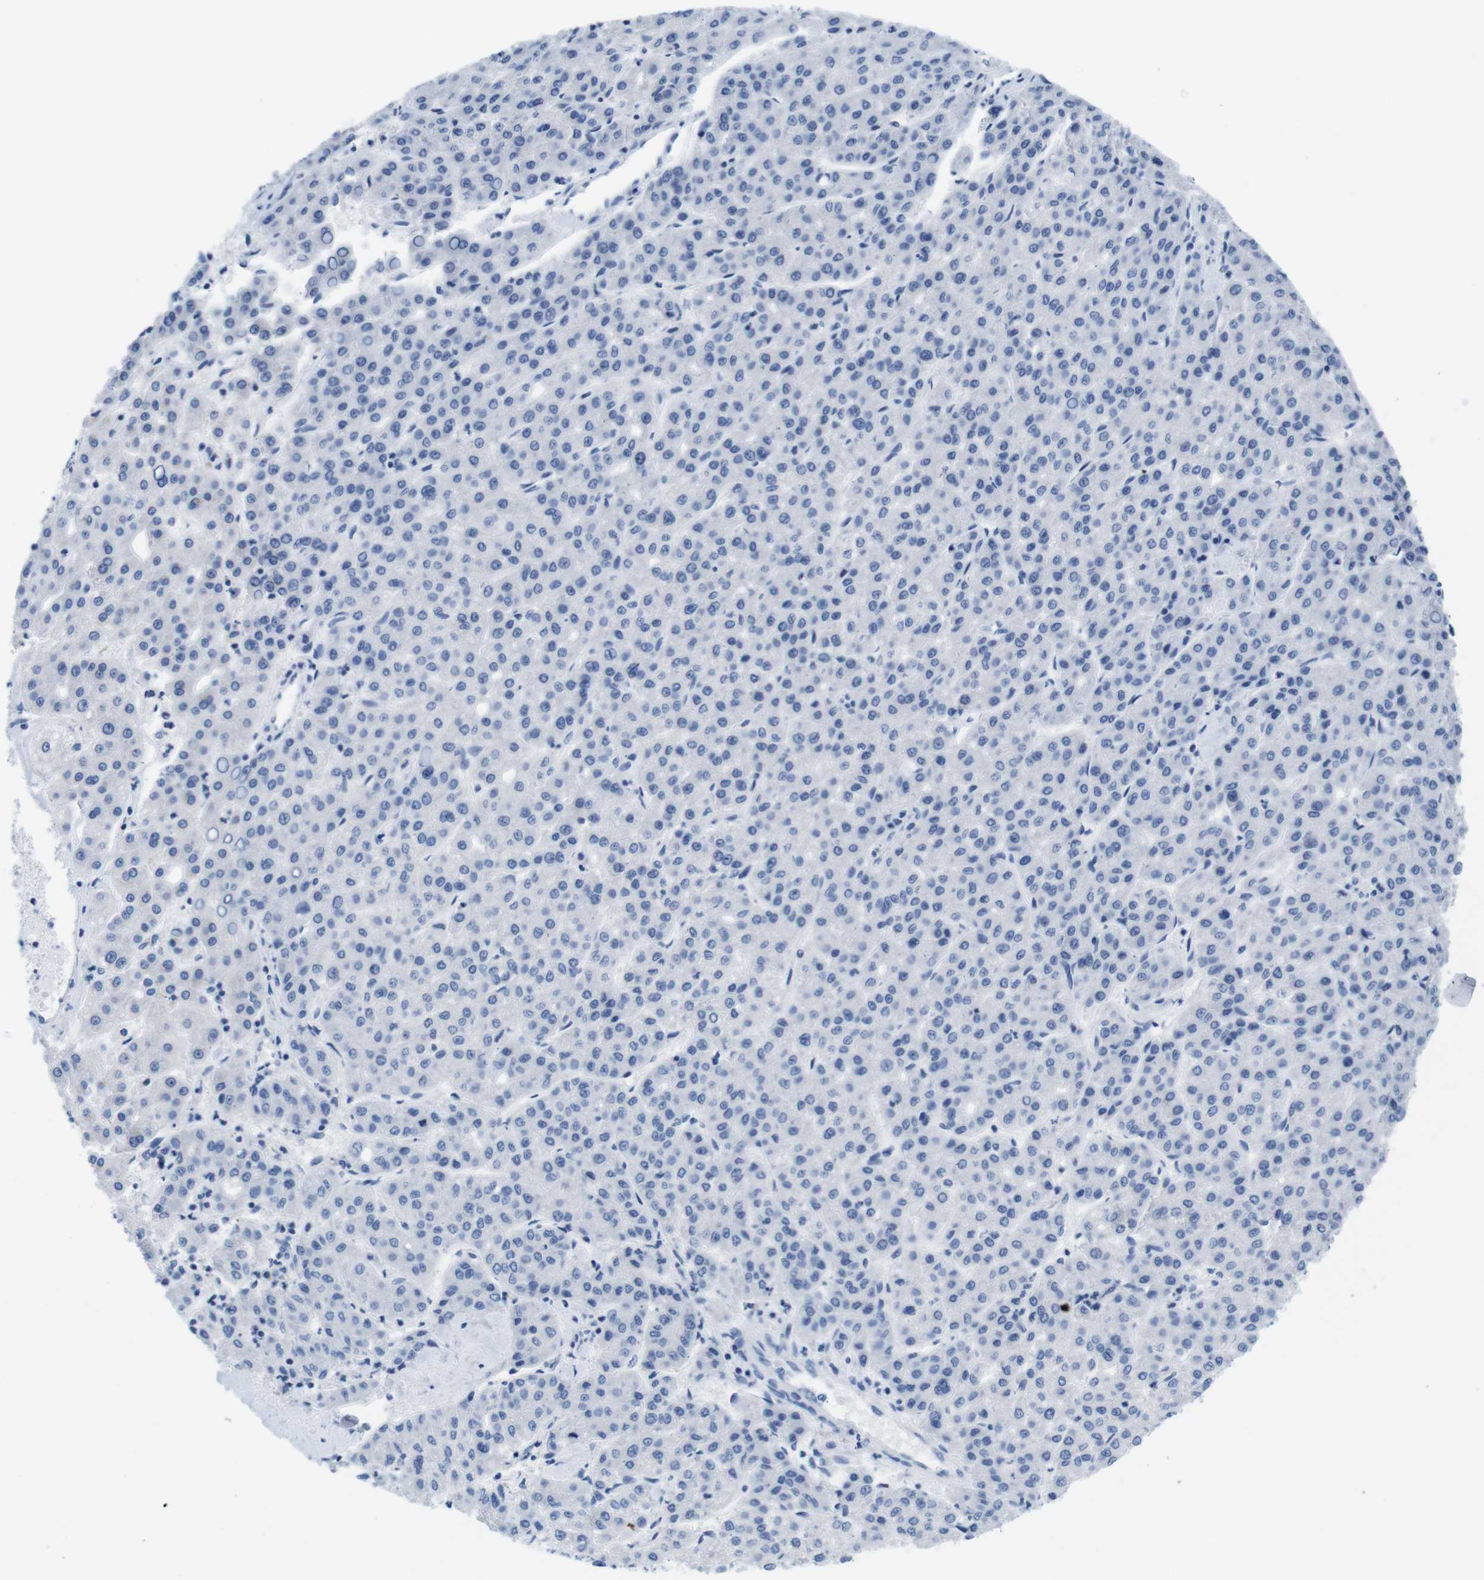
{"staining": {"intensity": "negative", "quantity": "none", "location": "none"}, "tissue": "liver cancer", "cell_type": "Tumor cells", "image_type": "cancer", "snomed": [{"axis": "morphology", "description": "Carcinoma, Hepatocellular, NOS"}, {"axis": "topography", "description": "Liver"}], "caption": "High magnification brightfield microscopy of liver cancer stained with DAB (3,3'-diaminobenzidine) (brown) and counterstained with hematoxylin (blue): tumor cells show no significant positivity. (Stains: DAB (3,3'-diaminobenzidine) IHC with hematoxylin counter stain, Microscopy: brightfield microscopy at high magnification).", "gene": "MAP6", "patient": {"sex": "male", "age": 65}}